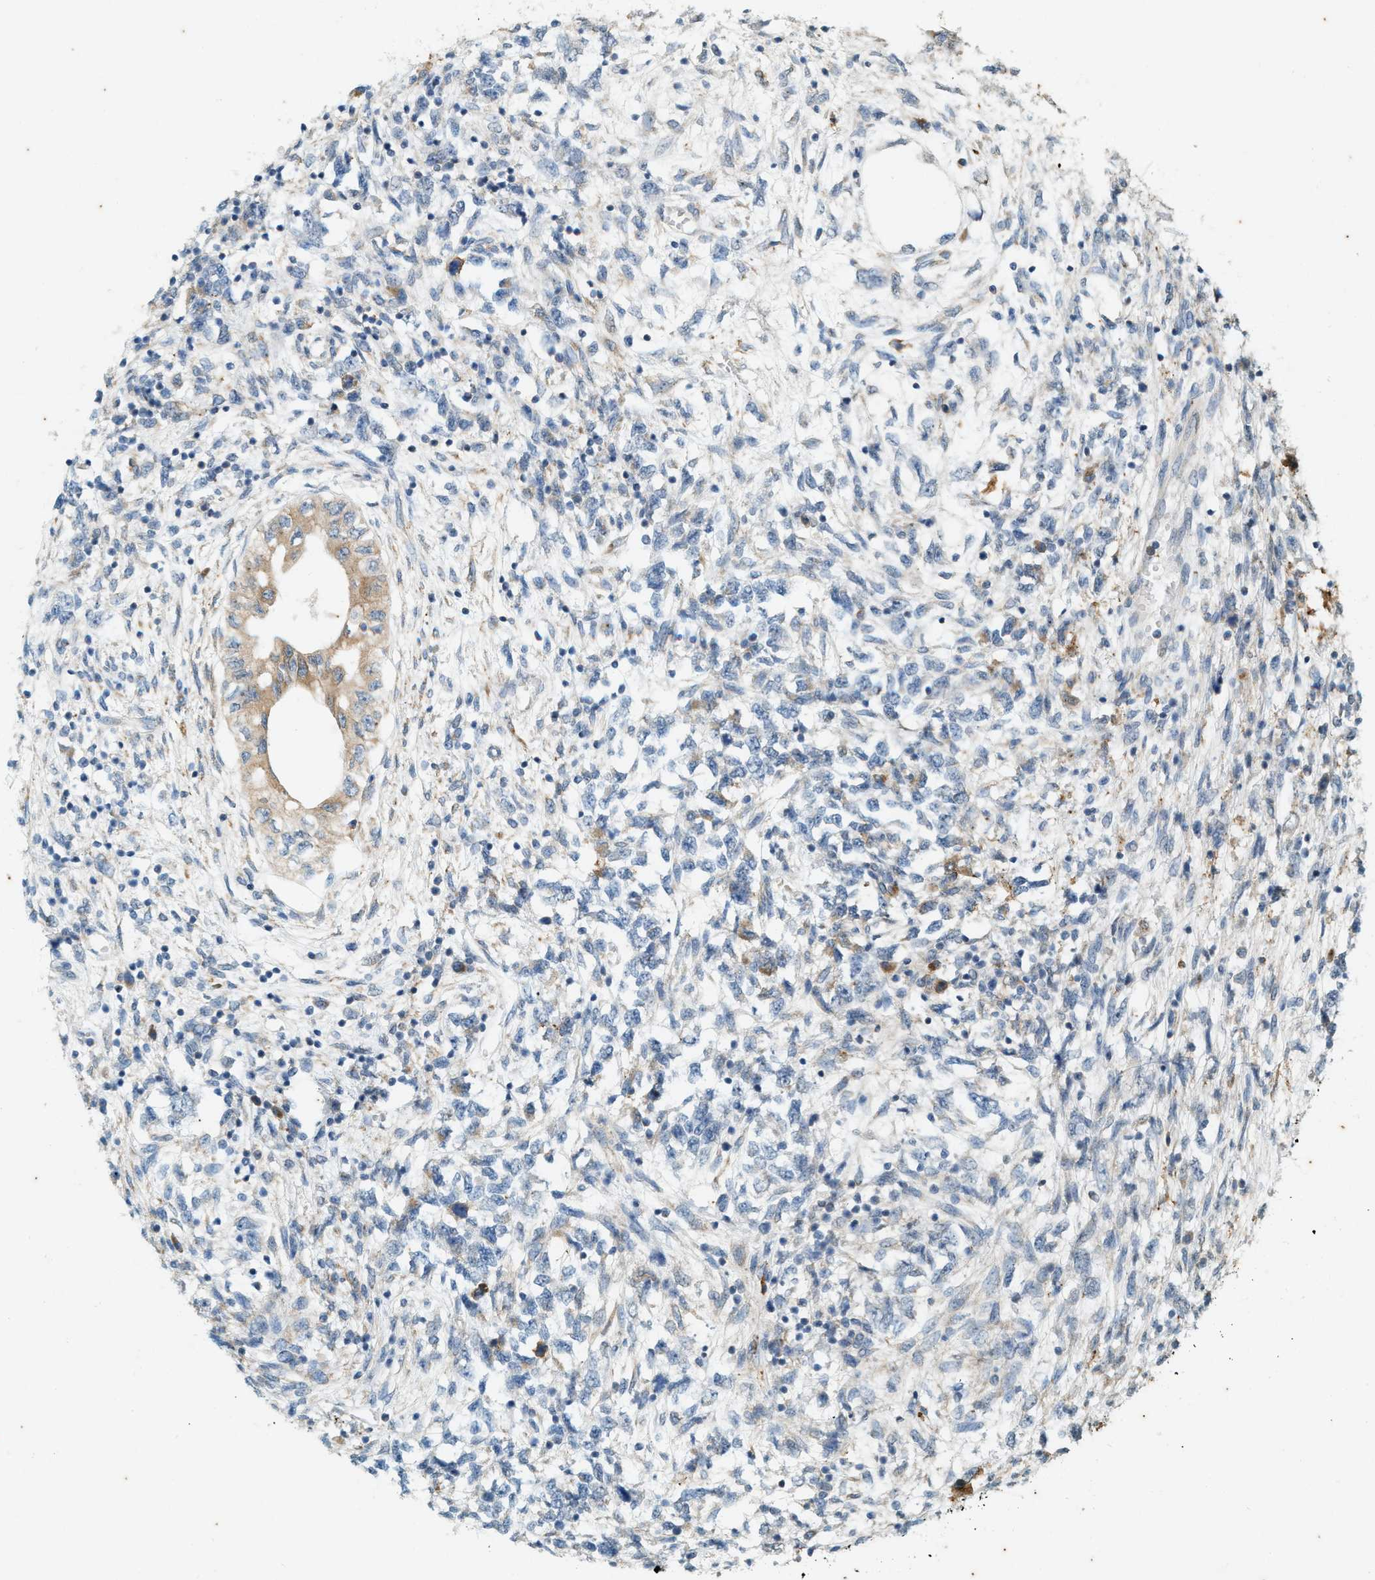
{"staining": {"intensity": "moderate", "quantity": "<25%", "location": "cytoplasmic/membranous"}, "tissue": "testis cancer", "cell_type": "Tumor cells", "image_type": "cancer", "snomed": [{"axis": "morphology", "description": "Seminoma, NOS"}, {"axis": "topography", "description": "Testis"}], "caption": "Immunohistochemistry (IHC) histopathology image of neoplastic tissue: human seminoma (testis) stained using immunohistochemistry (IHC) reveals low levels of moderate protein expression localized specifically in the cytoplasmic/membranous of tumor cells, appearing as a cytoplasmic/membranous brown color.", "gene": "CHPF2", "patient": {"sex": "male", "age": 28}}